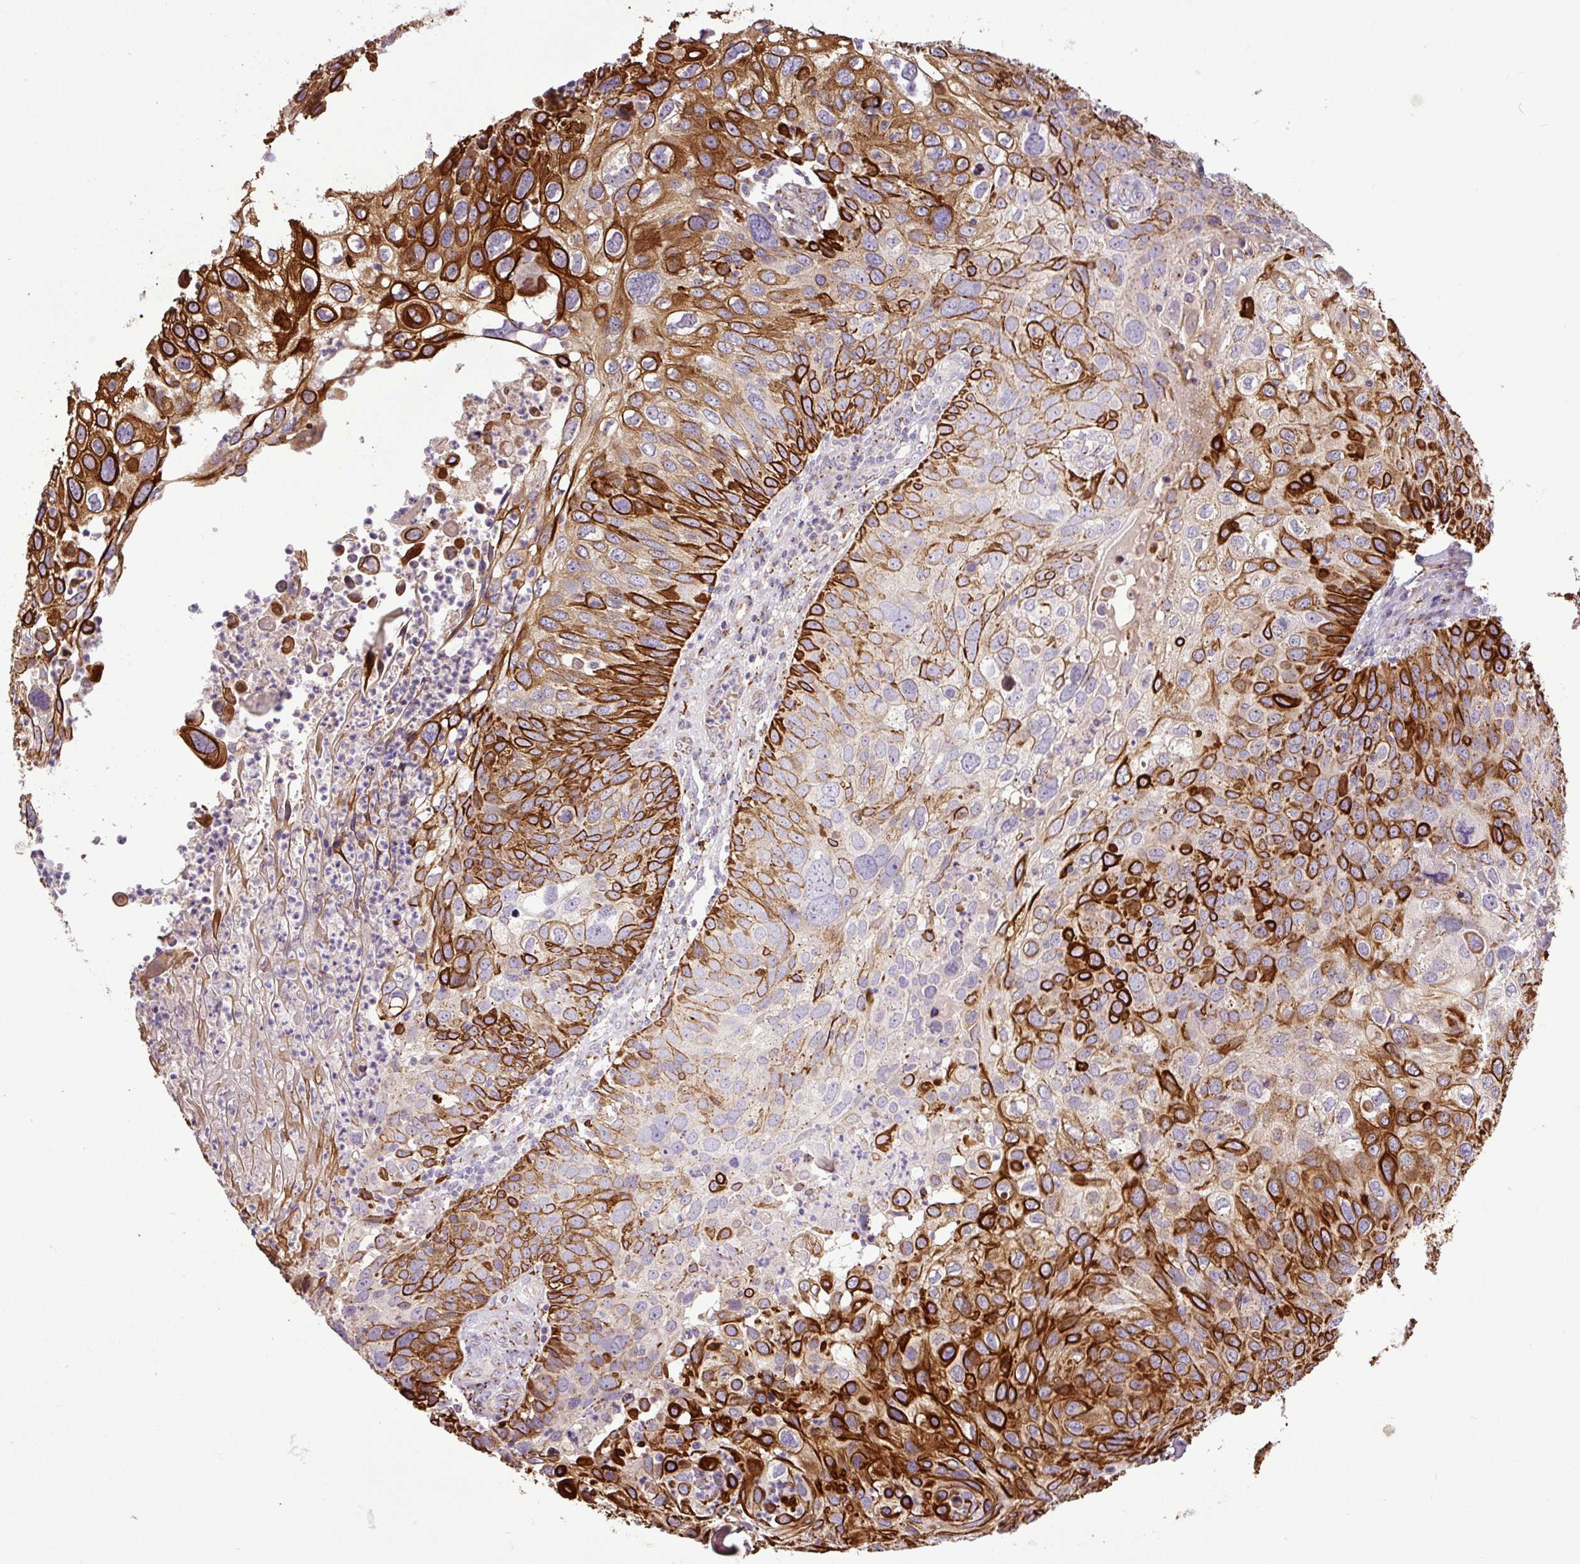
{"staining": {"intensity": "strong", "quantity": "25%-75%", "location": "cytoplasmic/membranous"}, "tissue": "skin cancer", "cell_type": "Tumor cells", "image_type": "cancer", "snomed": [{"axis": "morphology", "description": "Squamous cell carcinoma, NOS"}, {"axis": "topography", "description": "Skin"}], "caption": "Protein staining of skin squamous cell carcinoma tissue displays strong cytoplasmic/membranous staining in about 25%-75% of tumor cells.", "gene": "MSMP", "patient": {"sex": "male", "age": 87}}